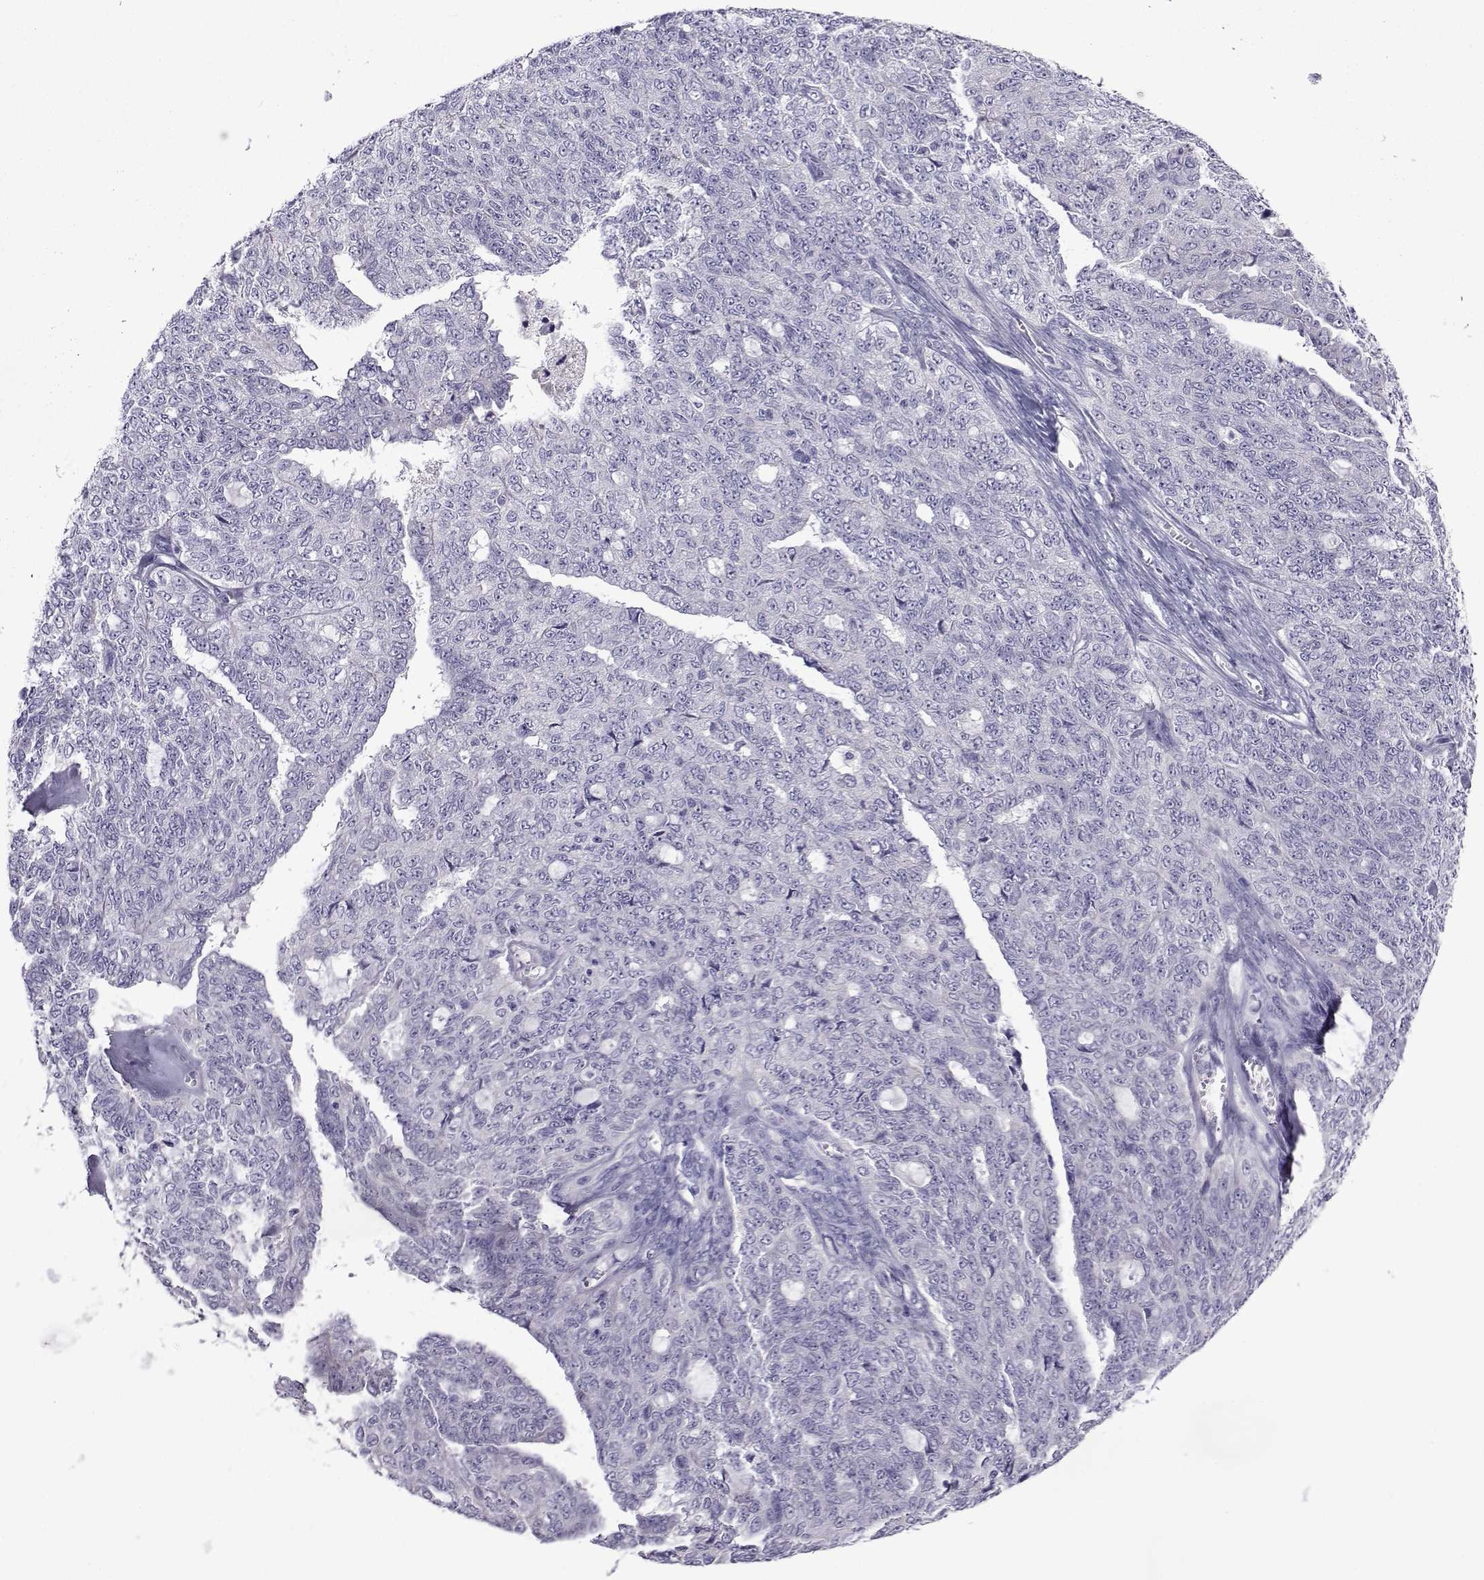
{"staining": {"intensity": "negative", "quantity": "none", "location": "none"}, "tissue": "ovarian cancer", "cell_type": "Tumor cells", "image_type": "cancer", "snomed": [{"axis": "morphology", "description": "Cystadenocarcinoma, serous, NOS"}, {"axis": "topography", "description": "Ovary"}], "caption": "Immunohistochemistry histopathology image of ovarian cancer (serous cystadenocarcinoma) stained for a protein (brown), which exhibits no expression in tumor cells. (Immunohistochemistry (ihc), brightfield microscopy, high magnification).", "gene": "COL22A1", "patient": {"sex": "female", "age": 71}}